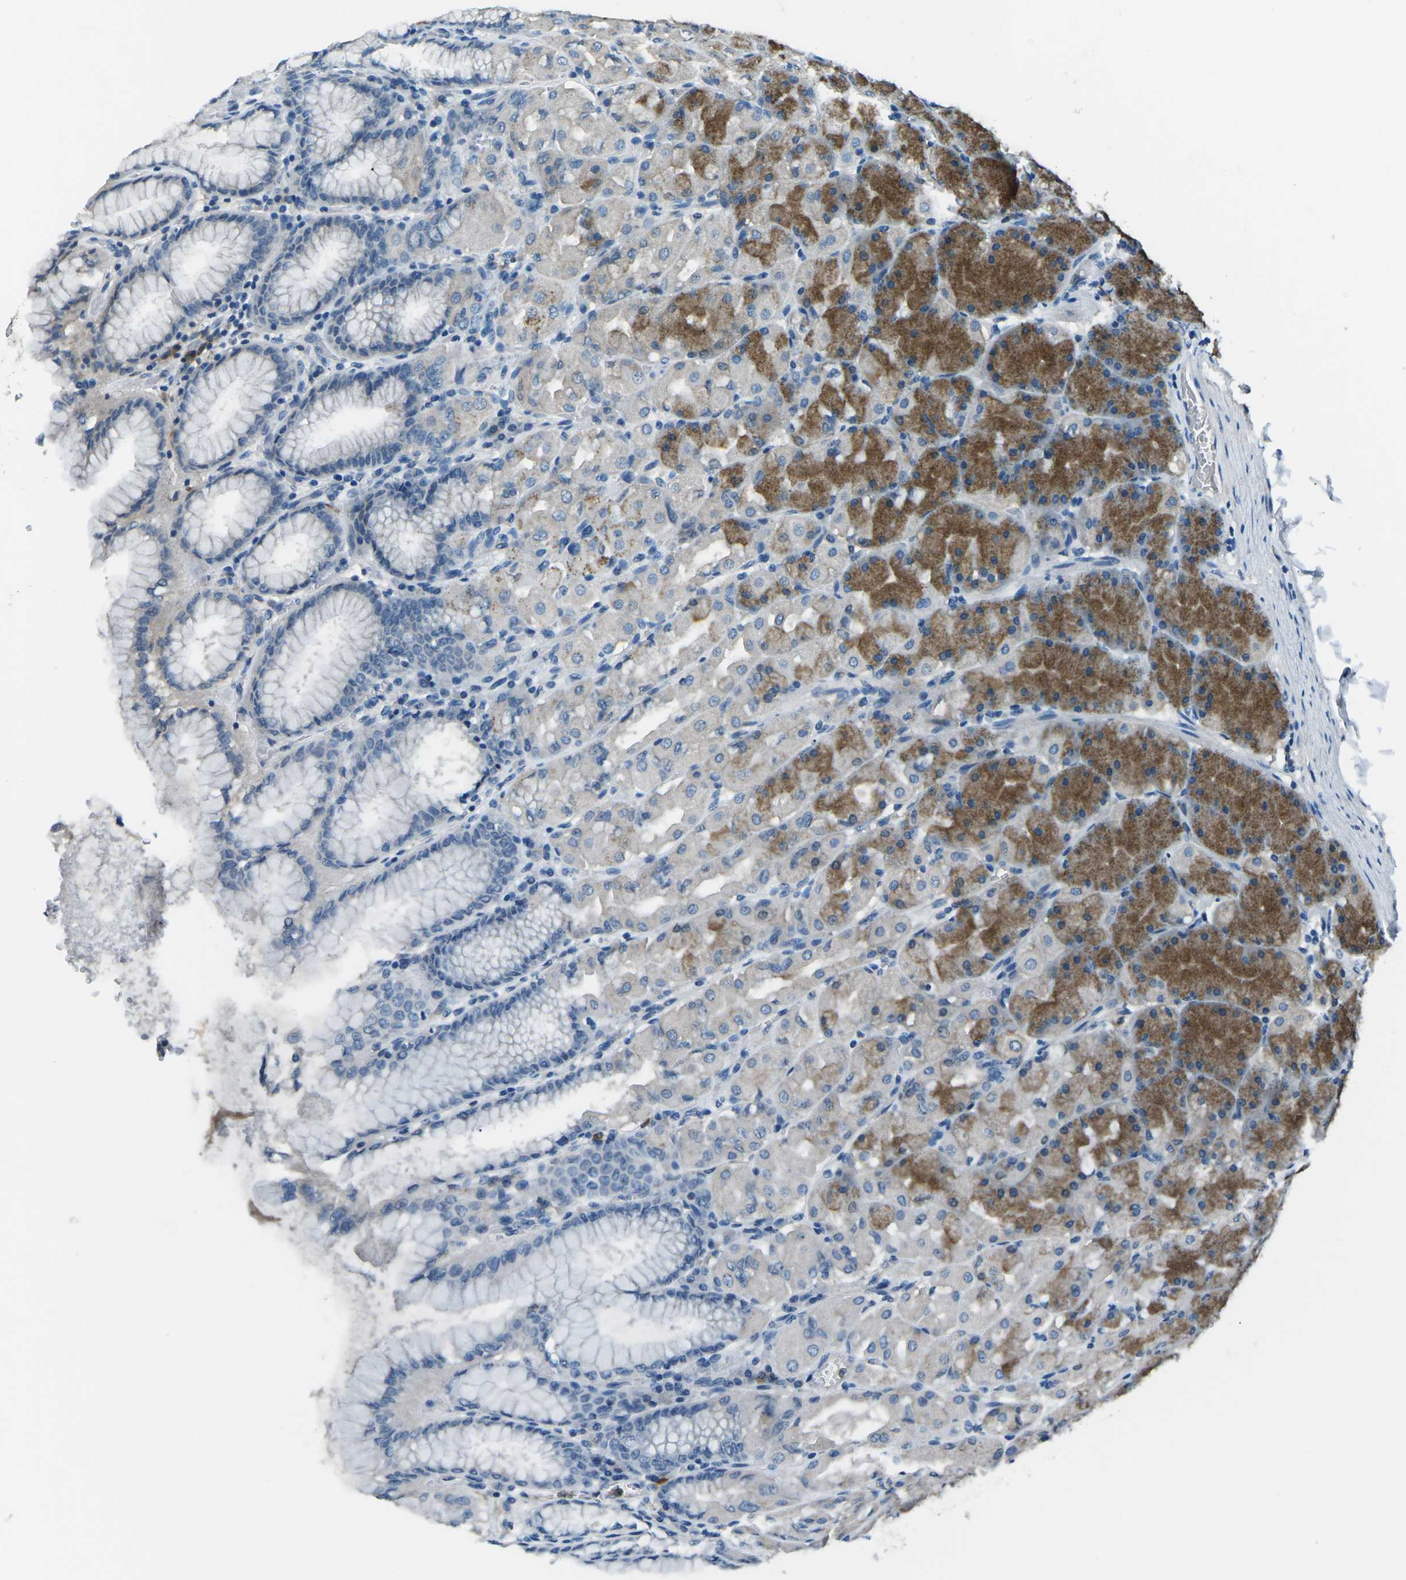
{"staining": {"intensity": "moderate", "quantity": "<25%", "location": "cytoplasmic/membranous"}, "tissue": "stomach", "cell_type": "Glandular cells", "image_type": "normal", "snomed": [{"axis": "morphology", "description": "Normal tissue, NOS"}, {"axis": "topography", "description": "Stomach, upper"}], "caption": "Immunohistochemistry (IHC) of unremarkable human stomach displays low levels of moderate cytoplasmic/membranous staining in about <25% of glandular cells.", "gene": "CD1D", "patient": {"sex": "female", "age": 56}}